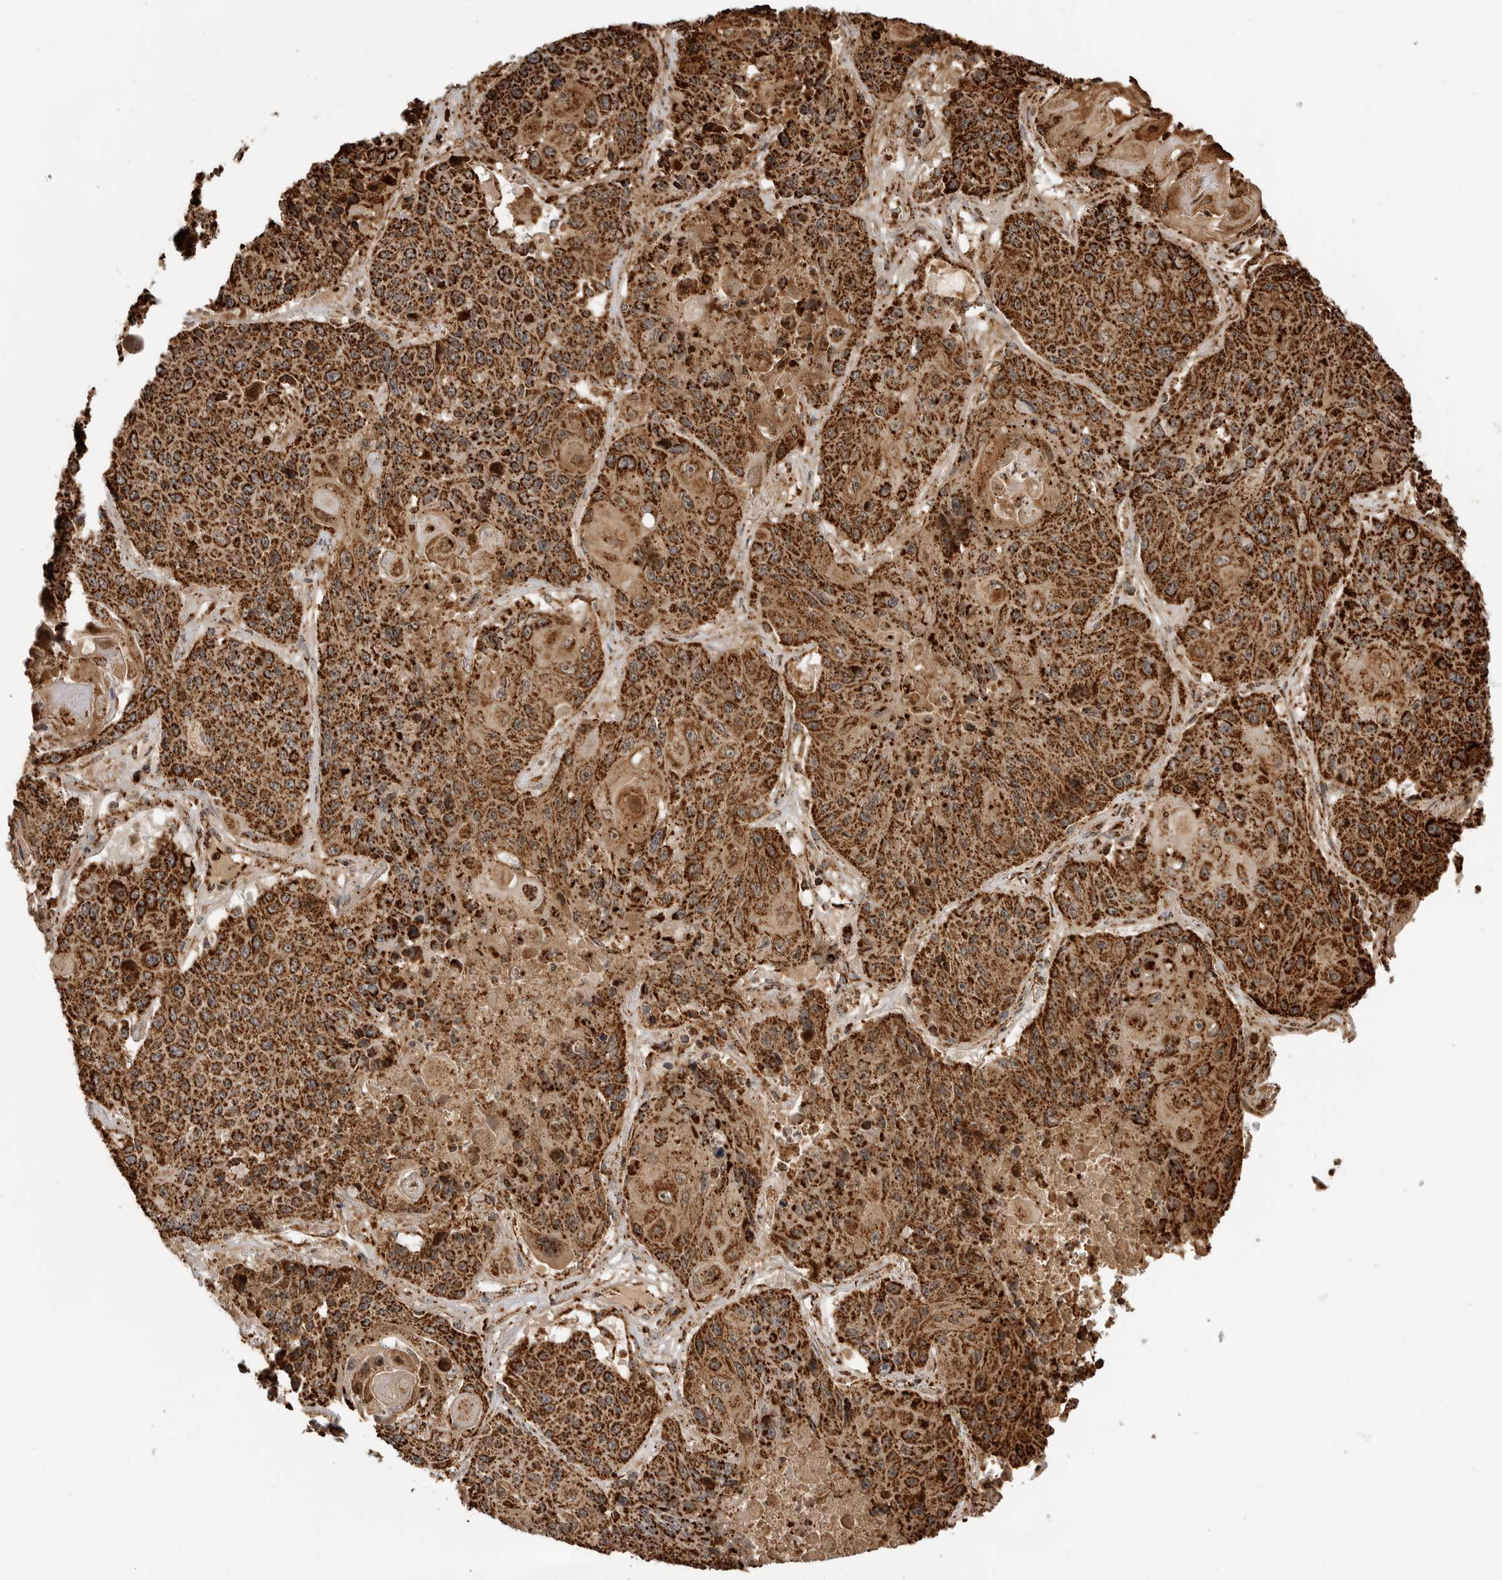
{"staining": {"intensity": "strong", "quantity": ">75%", "location": "cytoplasmic/membranous"}, "tissue": "lung cancer", "cell_type": "Tumor cells", "image_type": "cancer", "snomed": [{"axis": "morphology", "description": "Squamous cell carcinoma, NOS"}, {"axis": "topography", "description": "Lung"}], "caption": "Protein staining by immunohistochemistry (IHC) reveals strong cytoplasmic/membranous staining in approximately >75% of tumor cells in squamous cell carcinoma (lung). (DAB IHC, brown staining for protein, blue staining for nuclei).", "gene": "BMP2K", "patient": {"sex": "male", "age": 61}}